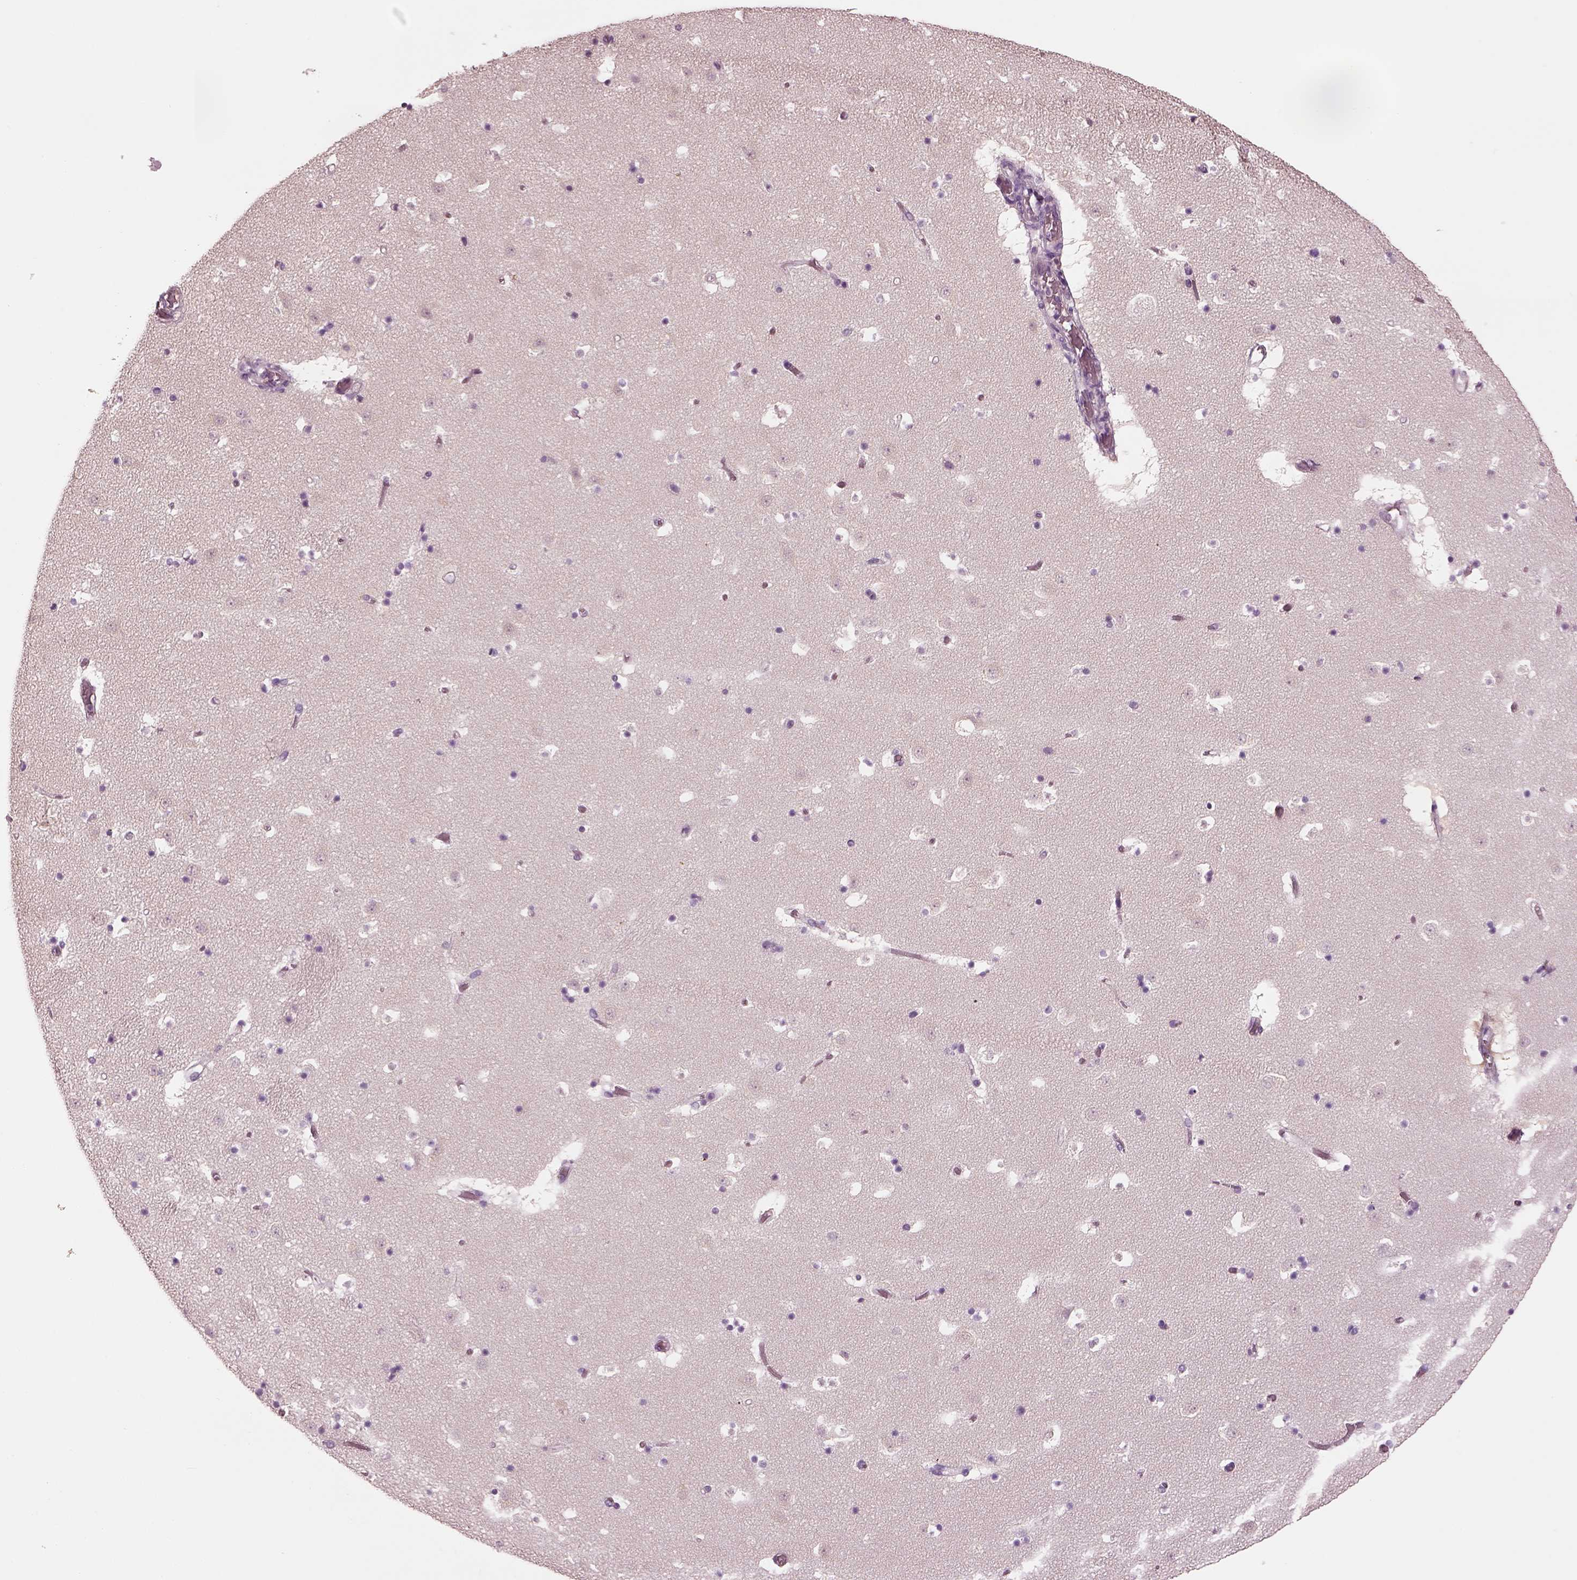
{"staining": {"intensity": "negative", "quantity": "none", "location": "none"}, "tissue": "caudate", "cell_type": "Glial cells", "image_type": "normal", "snomed": [{"axis": "morphology", "description": "Normal tissue, NOS"}, {"axis": "topography", "description": "Lateral ventricle wall"}], "caption": "IHC of normal caudate shows no staining in glial cells.", "gene": "ELSPBP1", "patient": {"sex": "female", "age": 42}}